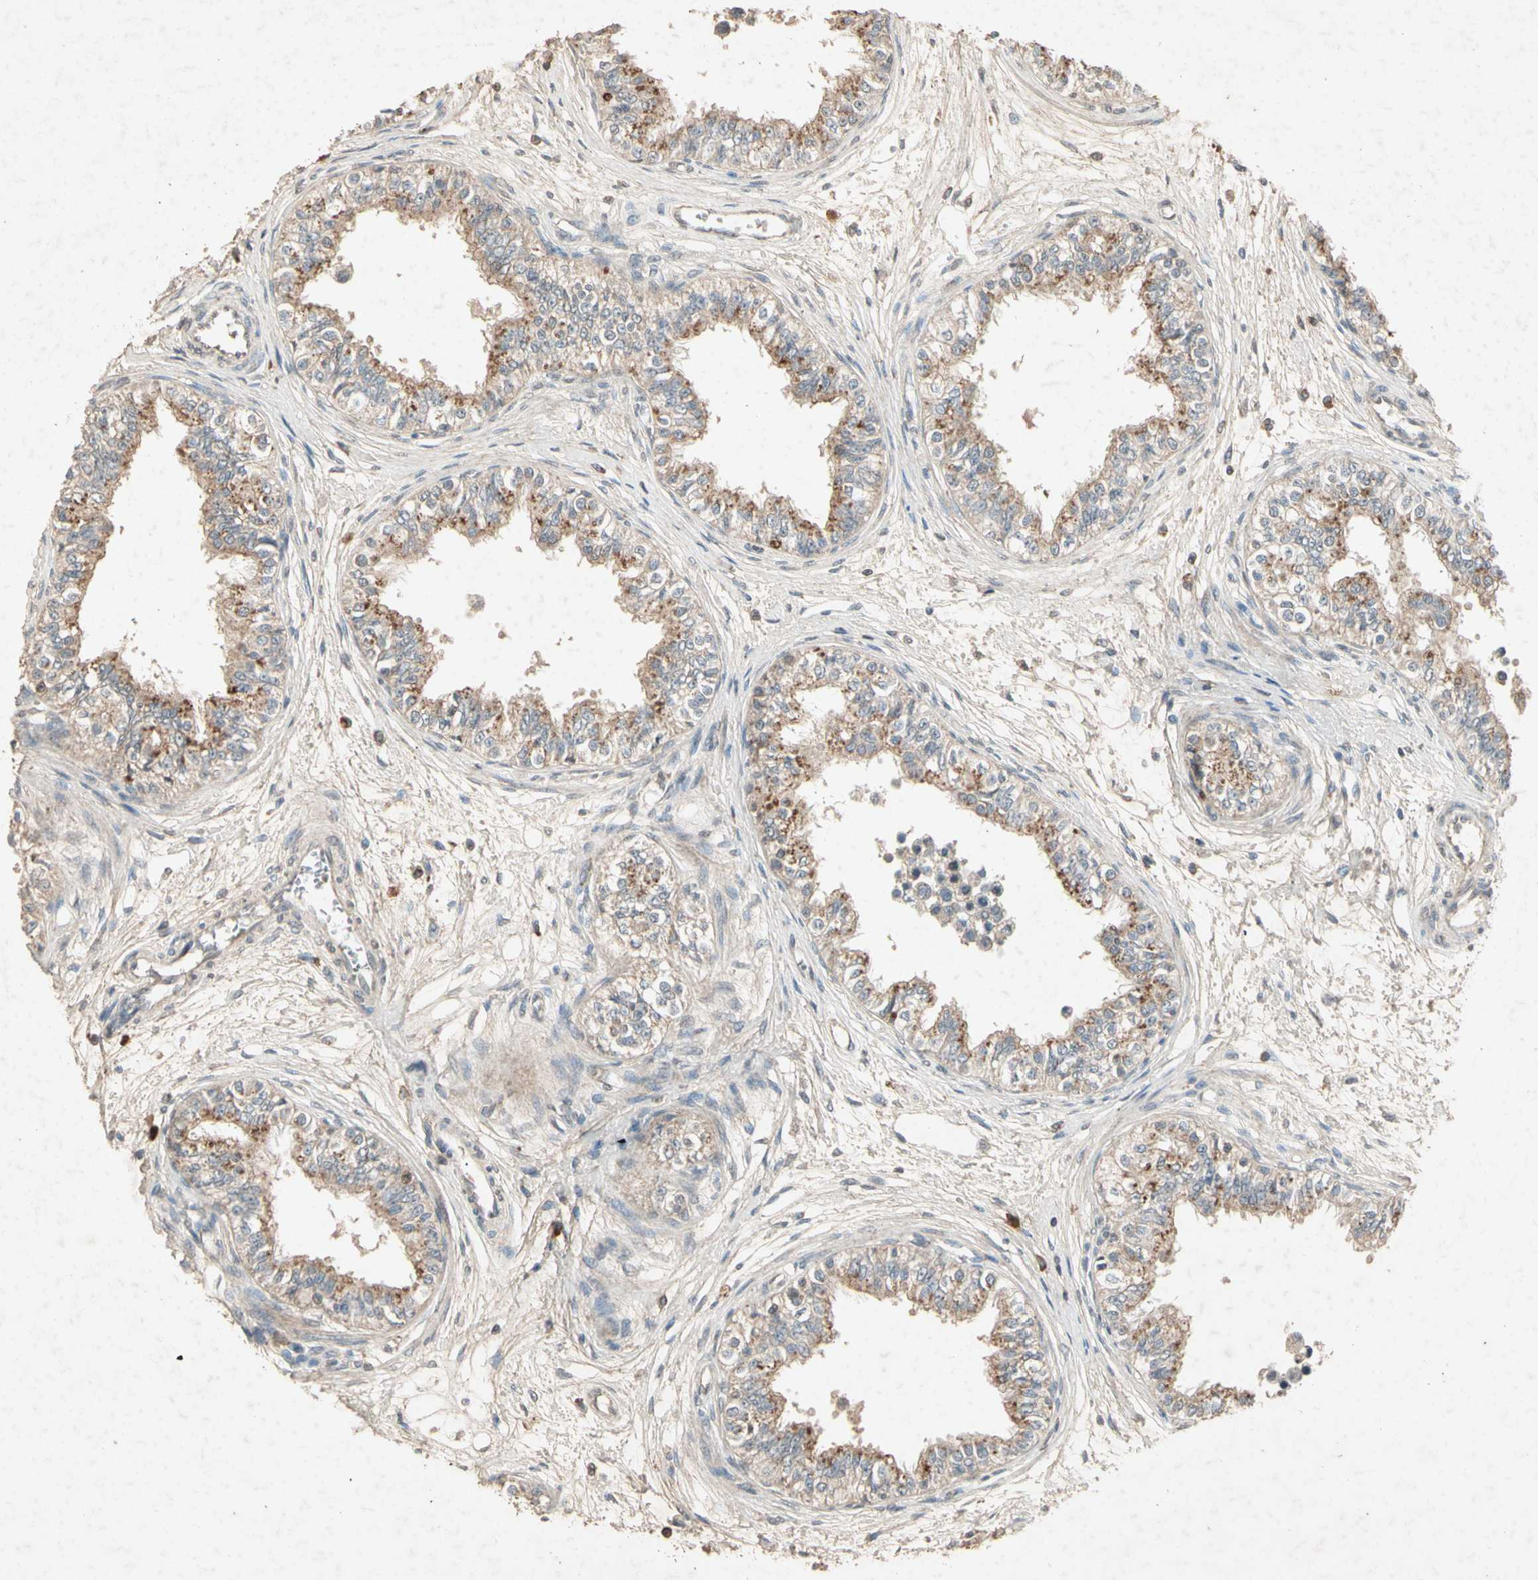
{"staining": {"intensity": "moderate", "quantity": "<25%", "location": "cytoplasmic/membranous"}, "tissue": "epididymis", "cell_type": "Glandular cells", "image_type": "normal", "snomed": [{"axis": "morphology", "description": "Normal tissue, NOS"}, {"axis": "morphology", "description": "Adenocarcinoma, metastatic, NOS"}, {"axis": "topography", "description": "Testis"}, {"axis": "topography", "description": "Epididymis"}], "caption": "Protein staining exhibits moderate cytoplasmic/membranous positivity in about <25% of glandular cells in normal epididymis. (Brightfield microscopy of DAB IHC at high magnification).", "gene": "GPLD1", "patient": {"sex": "male", "age": 26}}